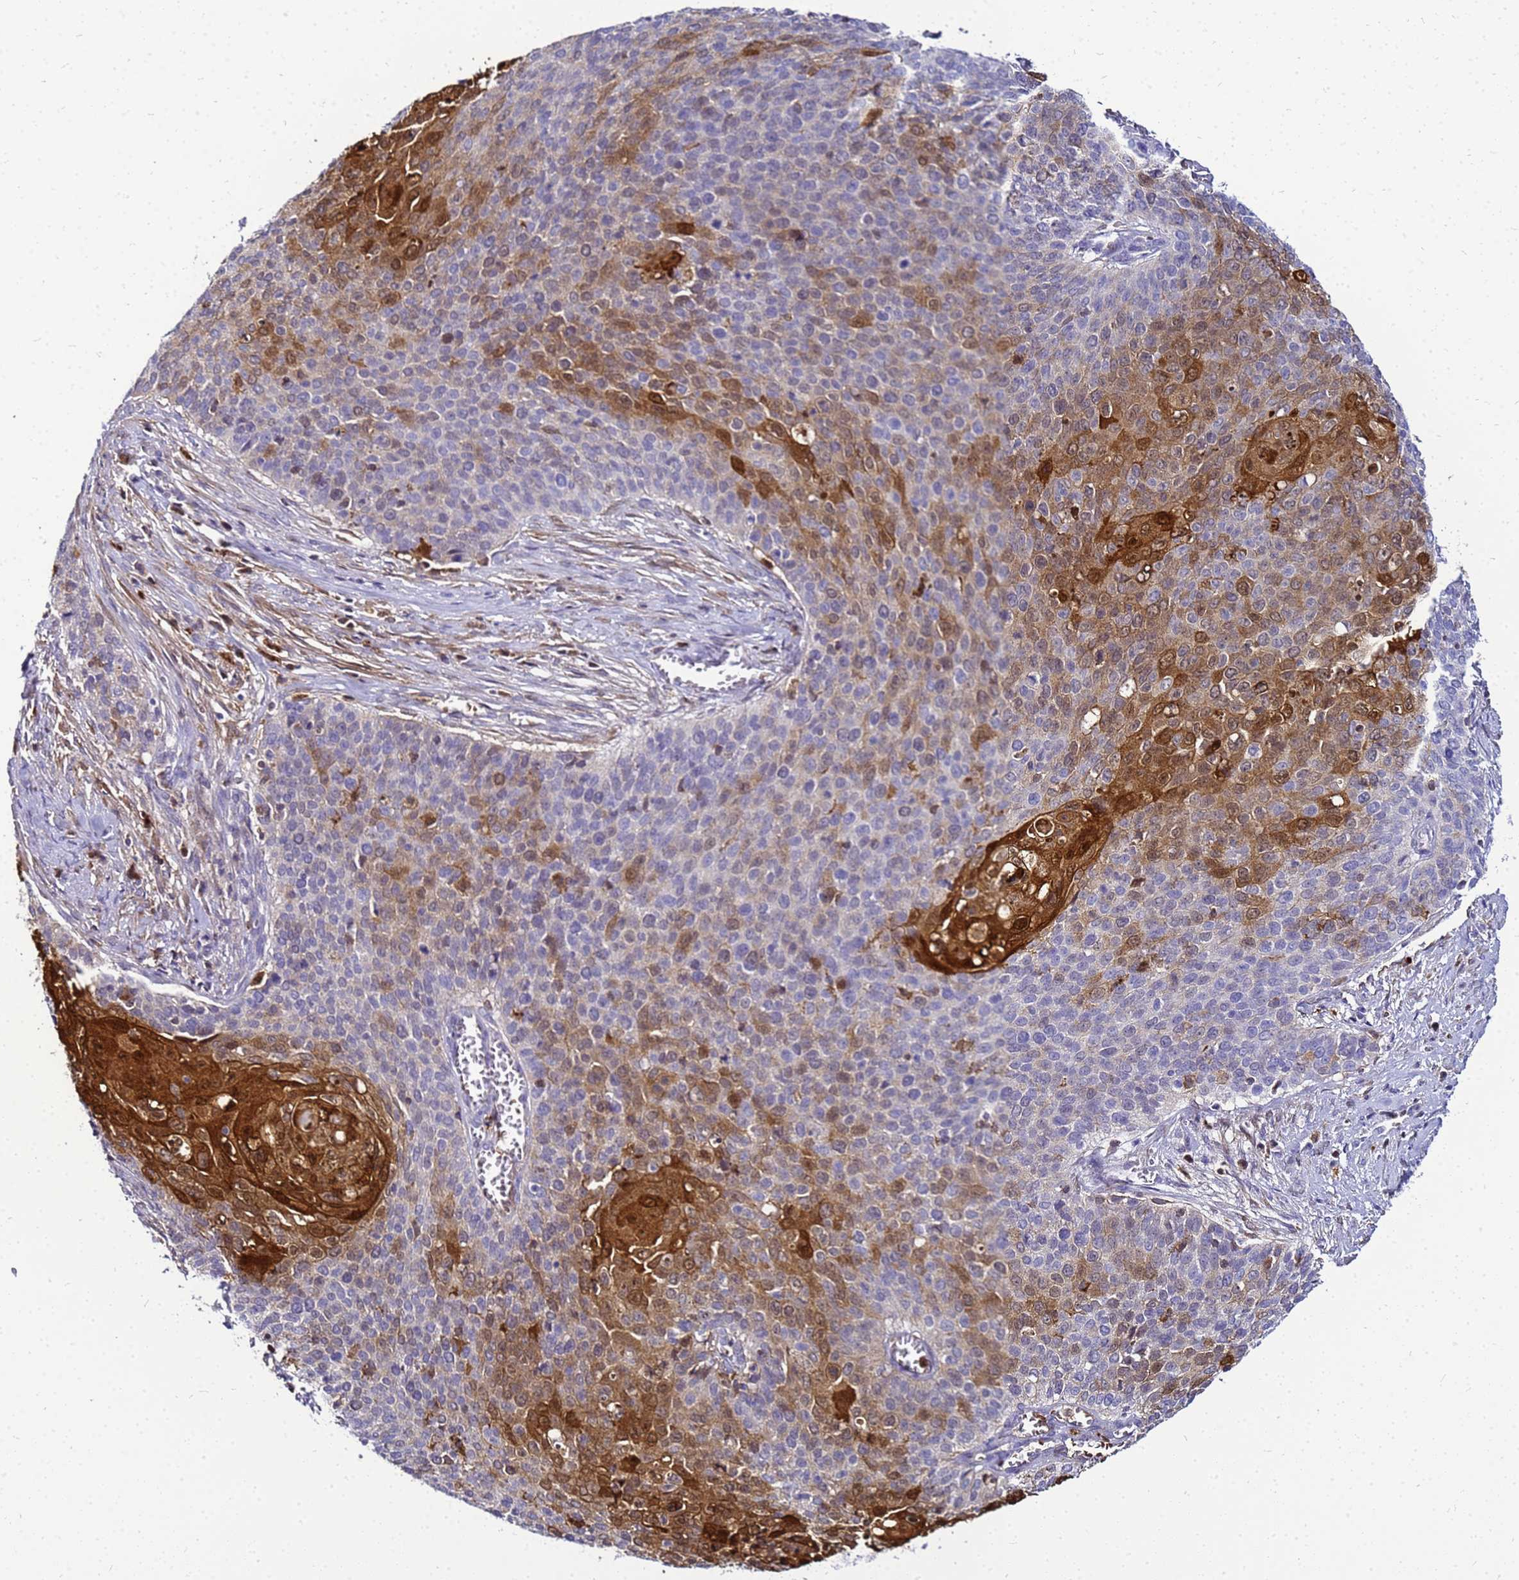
{"staining": {"intensity": "strong", "quantity": "<25%", "location": "cytoplasmic/membranous,nuclear"}, "tissue": "cervical cancer", "cell_type": "Tumor cells", "image_type": "cancer", "snomed": [{"axis": "morphology", "description": "Squamous cell carcinoma, NOS"}, {"axis": "topography", "description": "Cervix"}], "caption": "Human cervical cancer stained for a protein (brown) displays strong cytoplasmic/membranous and nuclear positive expression in approximately <25% of tumor cells.", "gene": "CSTA", "patient": {"sex": "female", "age": 39}}